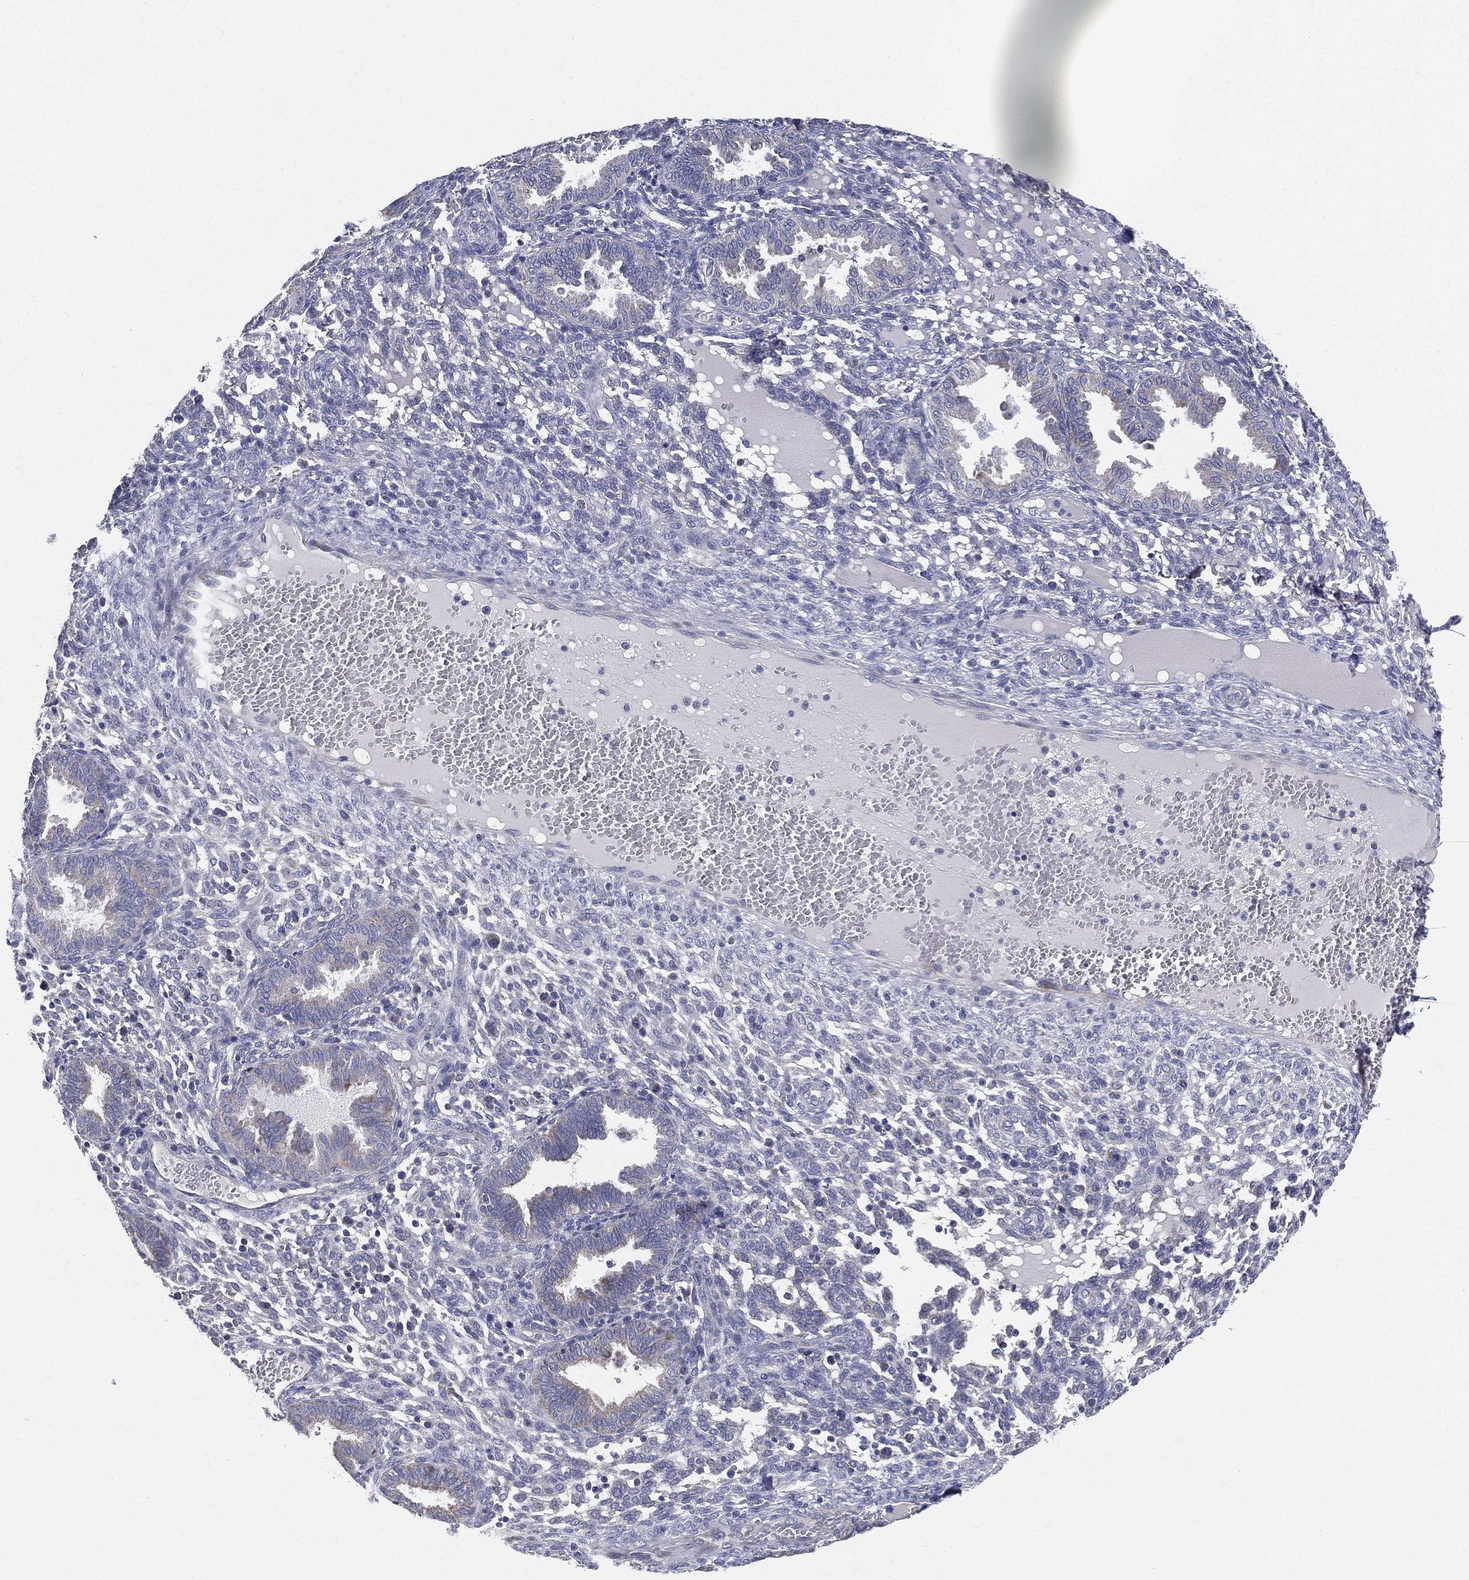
{"staining": {"intensity": "negative", "quantity": "none", "location": "none"}, "tissue": "endometrium", "cell_type": "Cells in endometrial stroma", "image_type": "normal", "snomed": [{"axis": "morphology", "description": "Normal tissue, NOS"}, {"axis": "topography", "description": "Endometrium"}], "caption": "DAB (3,3'-diaminobenzidine) immunohistochemical staining of normal human endometrium demonstrates no significant expression in cells in endometrial stroma. (DAB (3,3'-diaminobenzidine) immunohistochemistry (IHC) with hematoxylin counter stain).", "gene": "PWWP3A", "patient": {"sex": "female", "age": 42}}